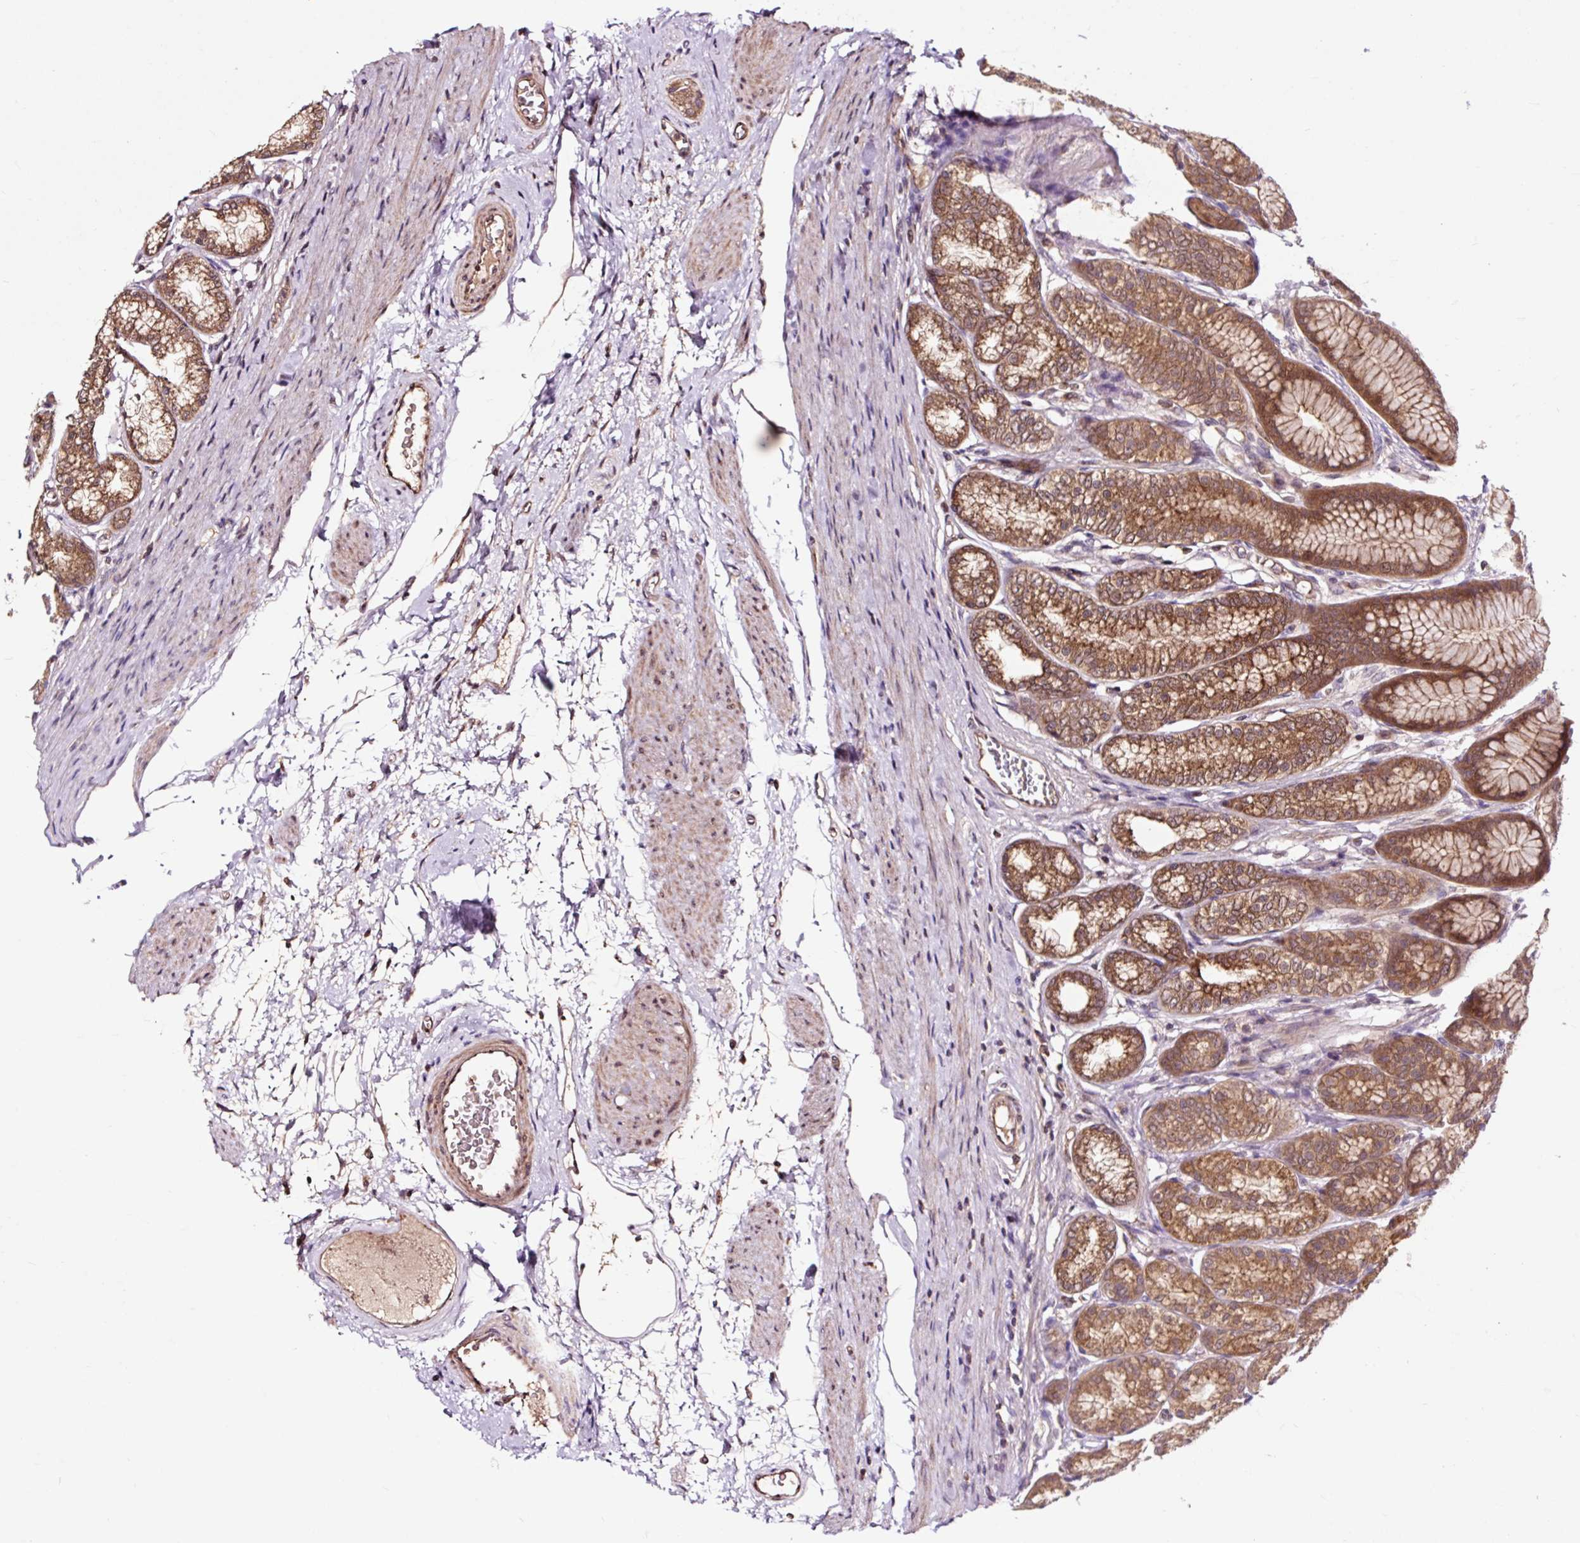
{"staining": {"intensity": "strong", "quantity": ">75%", "location": "cytoplasmic/membranous"}, "tissue": "stomach", "cell_type": "Glandular cells", "image_type": "normal", "snomed": [{"axis": "morphology", "description": "Normal tissue, NOS"}, {"axis": "morphology", "description": "Adenocarcinoma, NOS"}, {"axis": "morphology", "description": "Adenocarcinoma, High grade"}, {"axis": "topography", "description": "Stomach, upper"}, {"axis": "topography", "description": "Stomach"}], "caption": "Immunohistochemistry (DAB (3,3'-diaminobenzidine)) staining of normal stomach shows strong cytoplasmic/membranous protein positivity in approximately >75% of glandular cells.", "gene": "MMS19", "patient": {"sex": "female", "age": 65}}